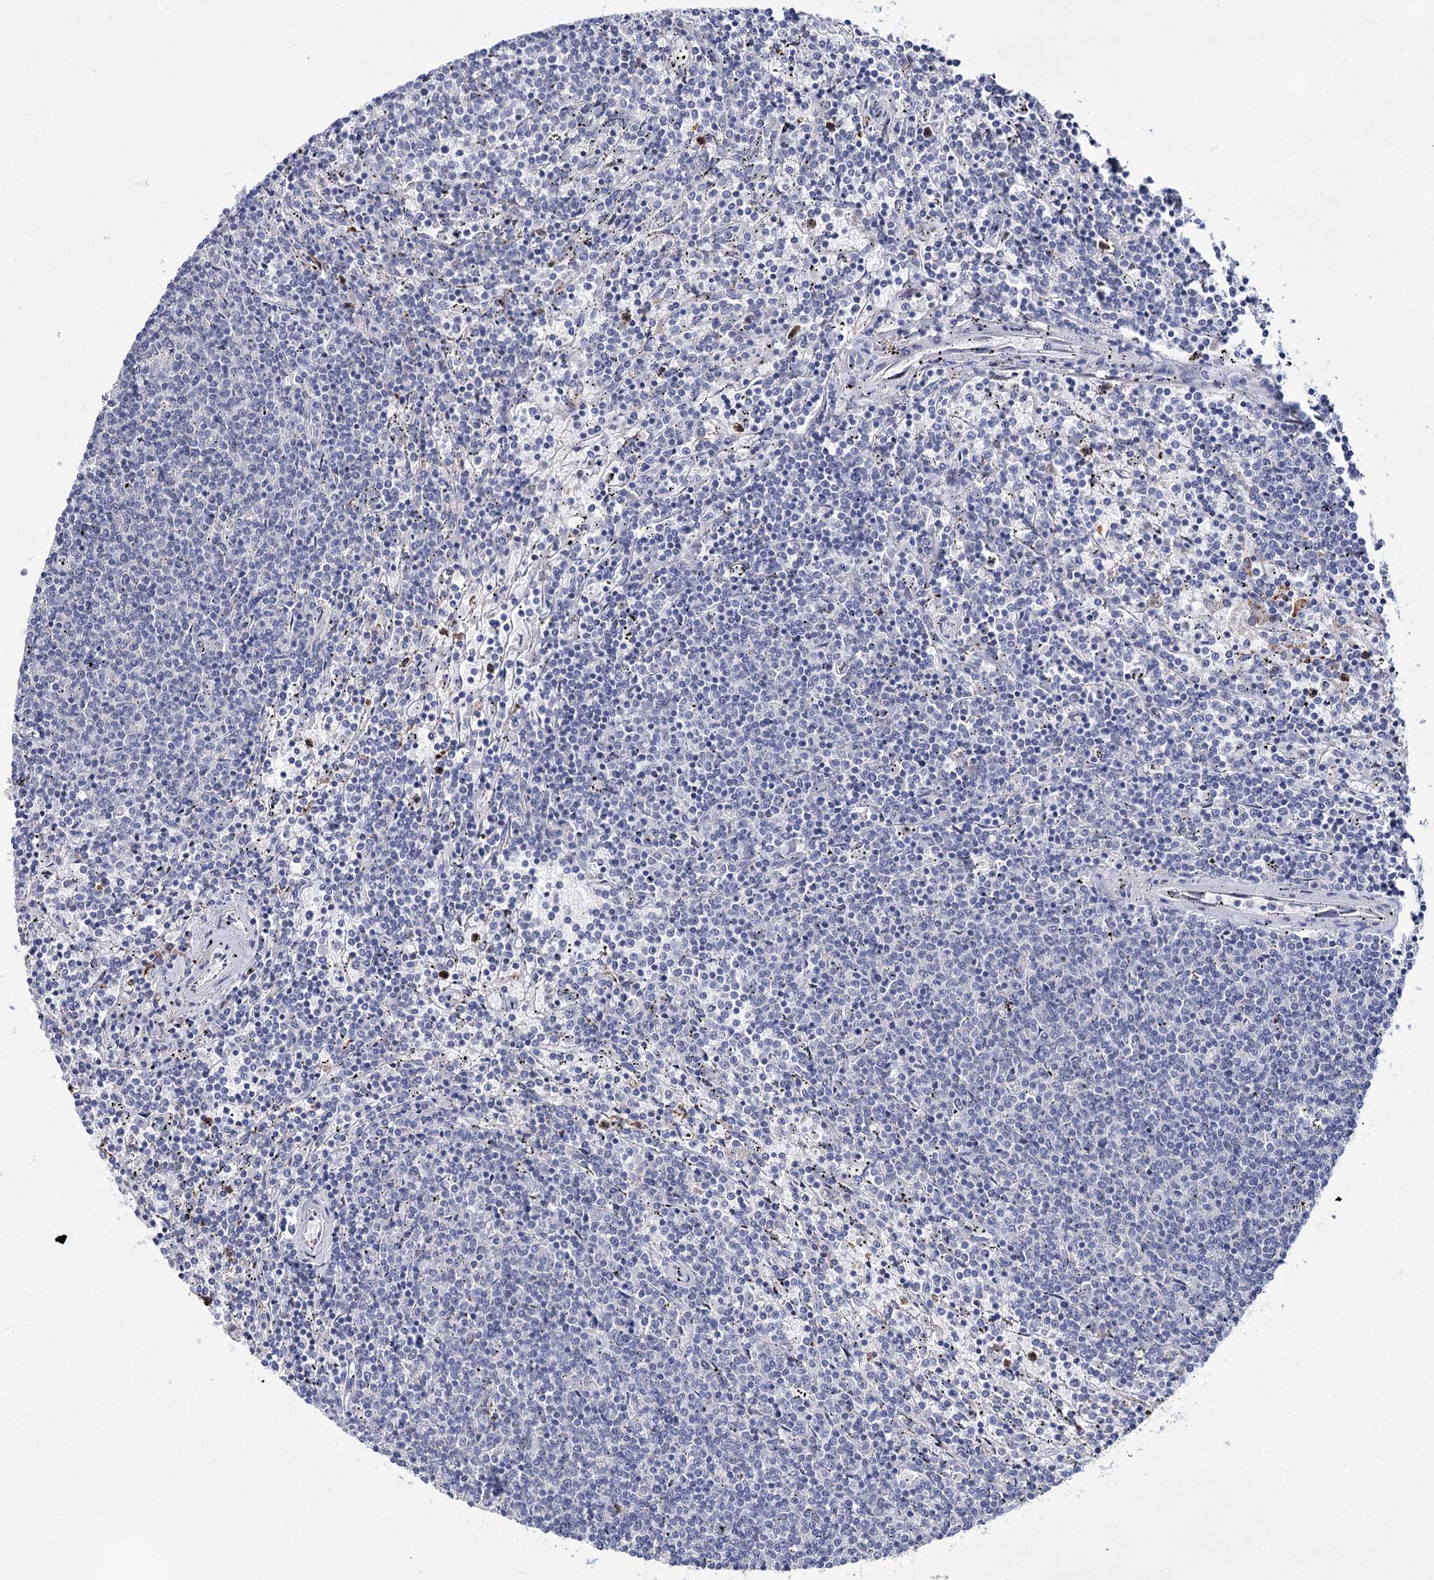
{"staining": {"intensity": "negative", "quantity": "none", "location": "none"}, "tissue": "lymphoma", "cell_type": "Tumor cells", "image_type": "cancer", "snomed": [{"axis": "morphology", "description": "Malignant lymphoma, non-Hodgkin's type, Low grade"}, {"axis": "topography", "description": "Spleen"}], "caption": "Low-grade malignant lymphoma, non-Hodgkin's type was stained to show a protein in brown. There is no significant positivity in tumor cells.", "gene": "UGDH", "patient": {"sex": "female", "age": 50}}